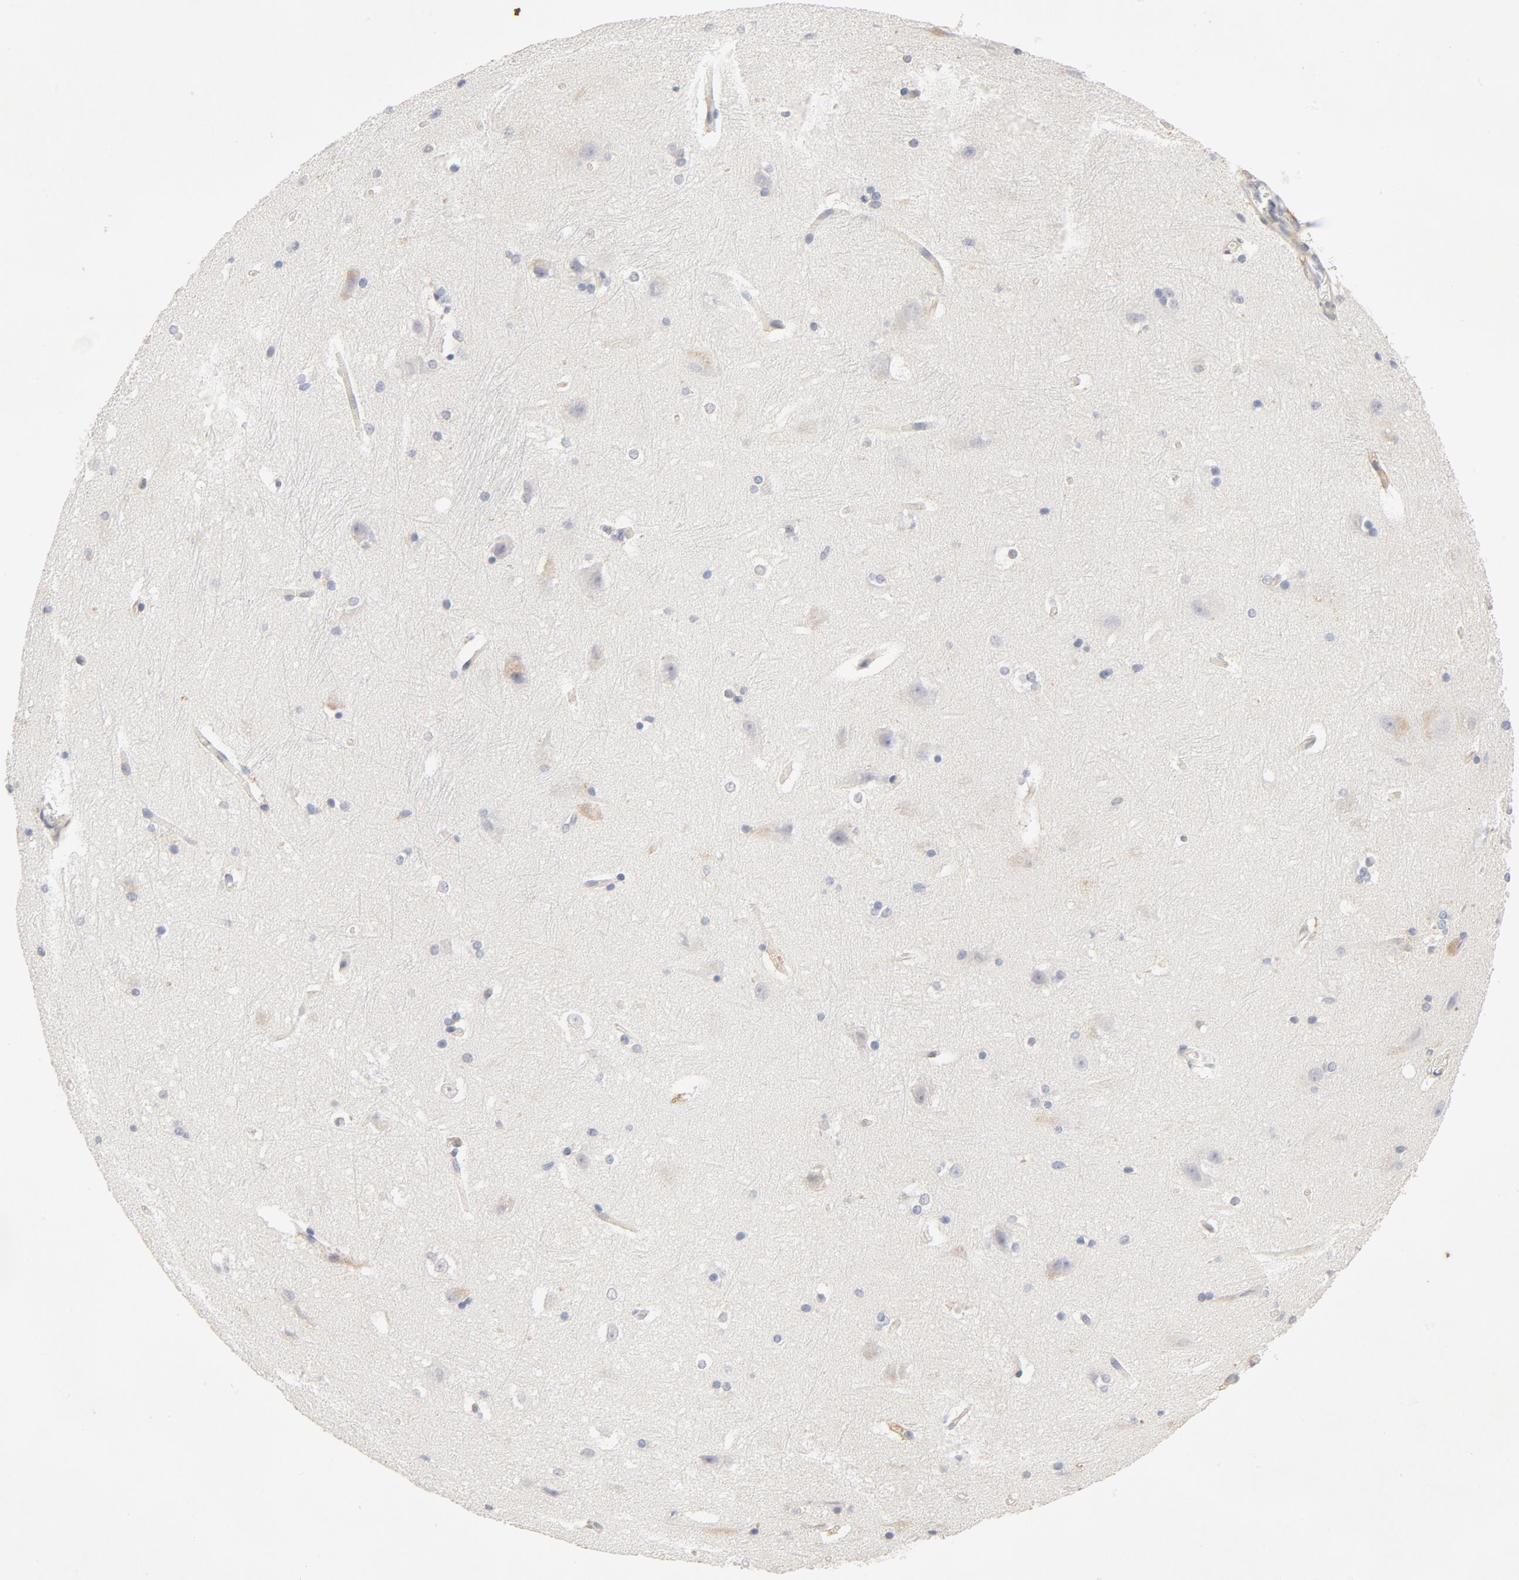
{"staining": {"intensity": "negative", "quantity": "none", "location": "none"}, "tissue": "hippocampus", "cell_type": "Glial cells", "image_type": "normal", "snomed": [{"axis": "morphology", "description": "Normal tissue, NOS"}, {"axis": "topography", "description": "Hippocampus"}], "caption": "This photomicrograph is of normal hippocampus stained with IHC to label a protein in brown with the nuclei are counter-stained blue. There is no positivity in glial cells.", "gene": "STAT1", "patient": {"sex": "female", "age": 19}}